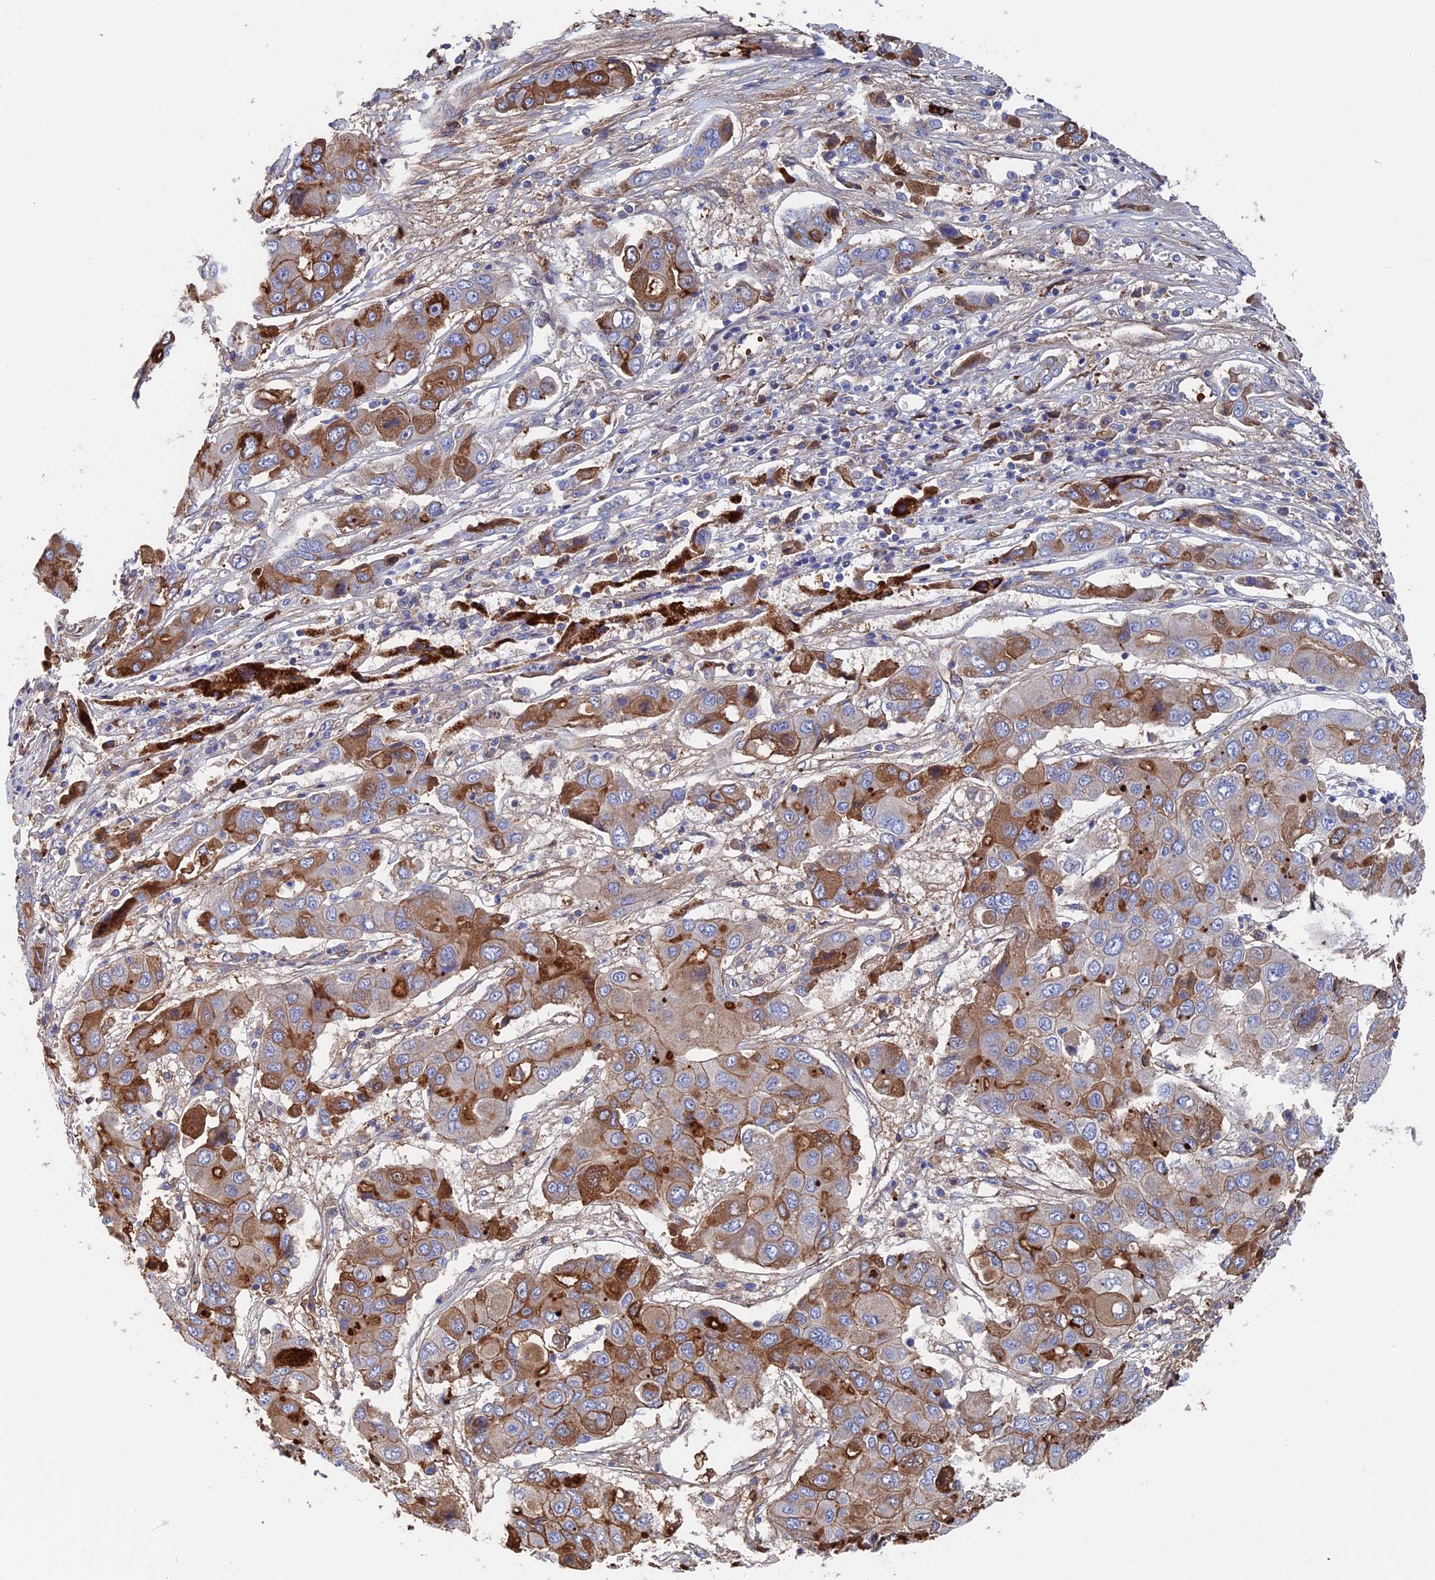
{"staining": {"intensity": "moderate", "quantity": "25%-75%", "location": "cytoplasmic/membranous"}, "tissue": "liver cancer", "cell_type": "Tumor cells", "image_type": "cancer", "snomed": [{"axis": "morphology", "description": "Cholangiocarcinoma"}, {"axis": "topography", "description": "Liver"}], "caption": "Cholangiocarcinoma (liver) stained with a protein marker reveals moderate staining in tumor cells.", "gene": "RPUSD1", "patient": {"sex": "male", "age": 67}}